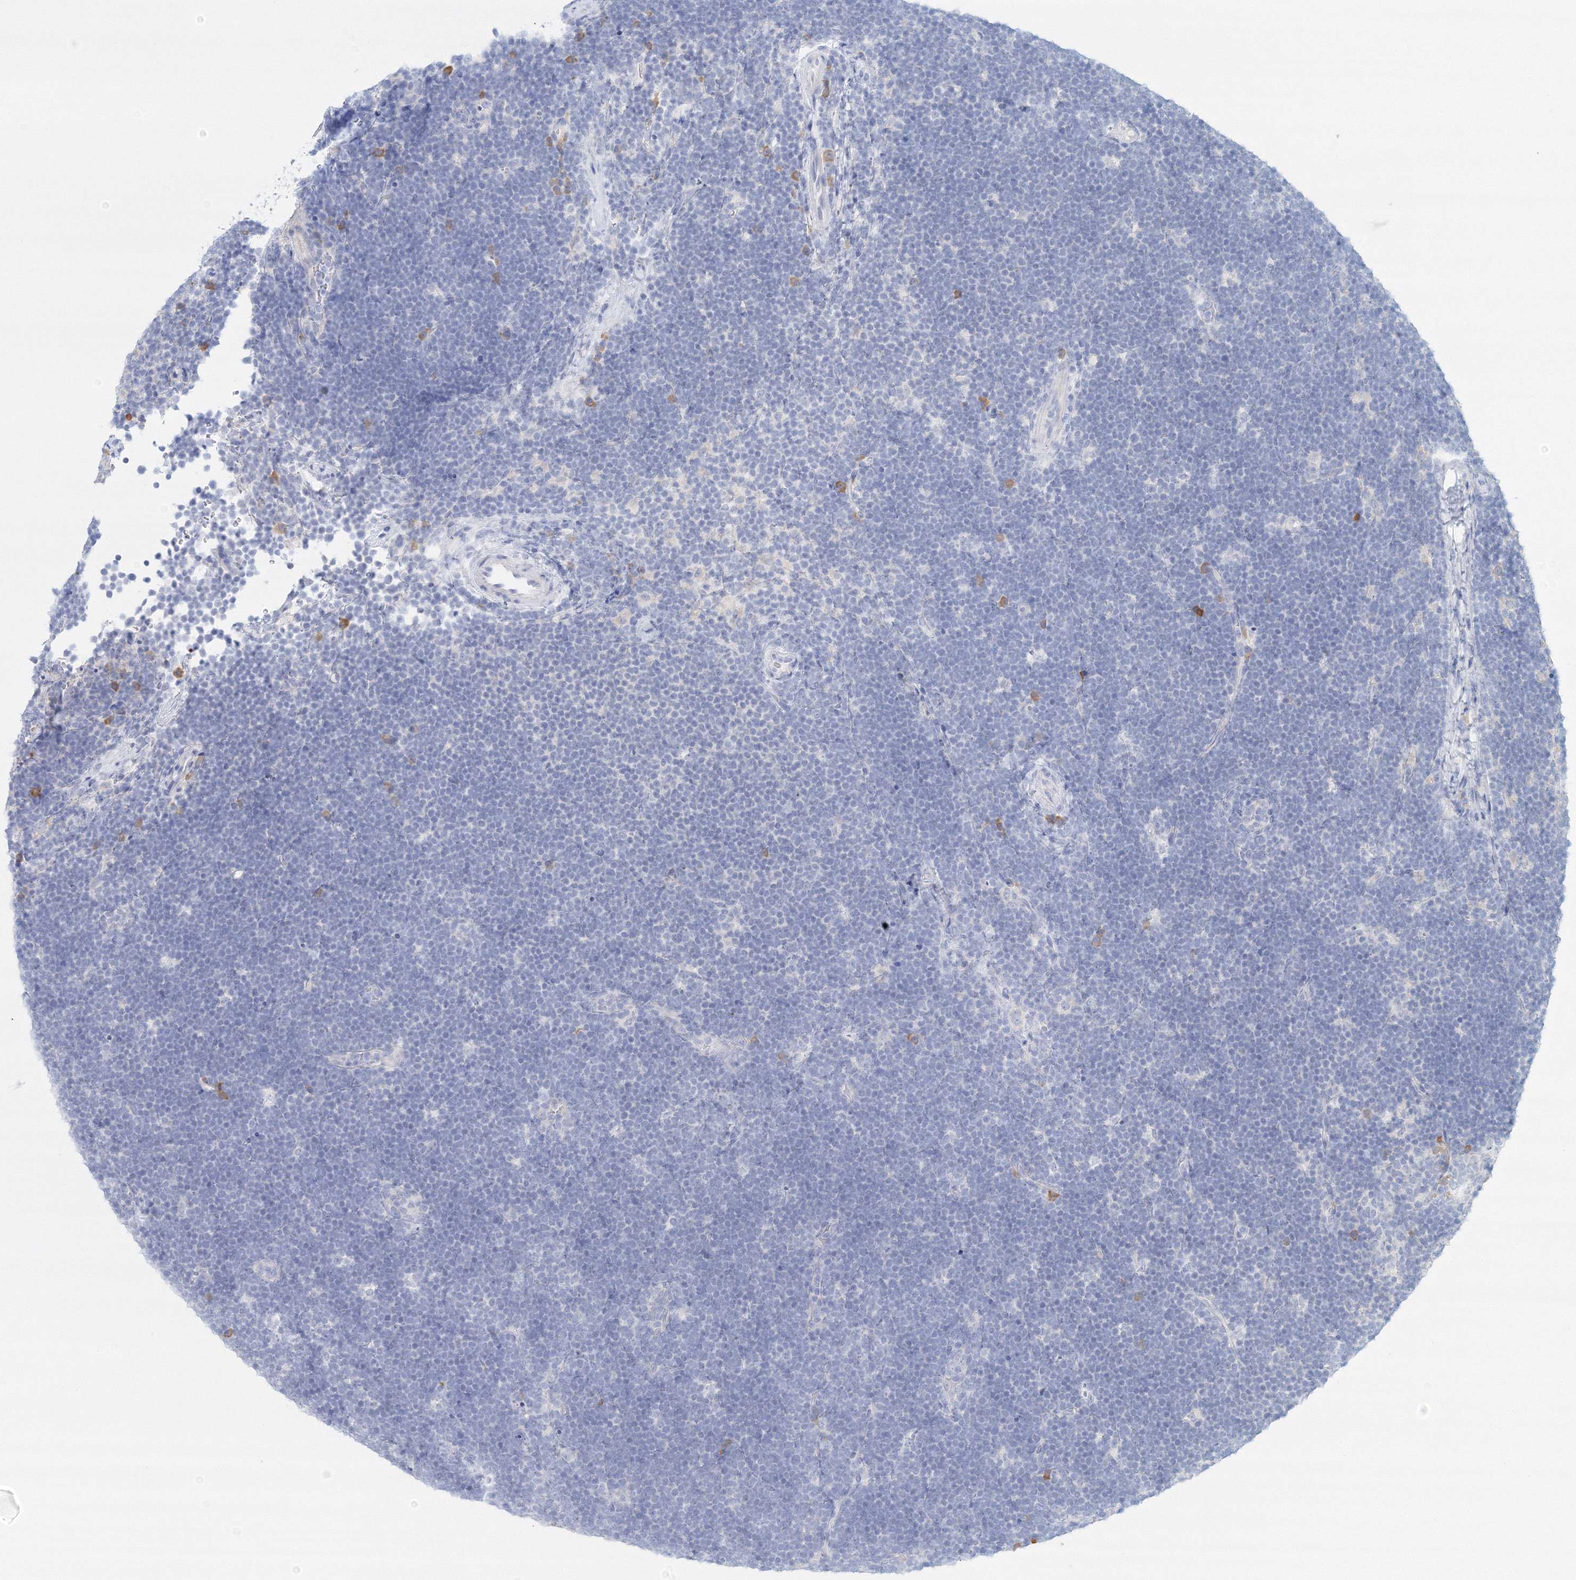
{"staining": {"intensity": "negative", "quantity": "none", "location": "none"}, "tissue": "lymphoma", "cell_type": "Tumor cells", "image_type": "cancer", "snomed": [{"axis": "morphology", "description": "Malignant lymphoma, non-Hodgkin's type, High grade"}, {"axis": "topography", "description": "Lymph node"}], "caption": "Lymphoma was stained to show a protein in brown. There is no significant positivity in tumor cells.", "gene": "VSIG1", "patient": {"sex": "male", "age": 13}}